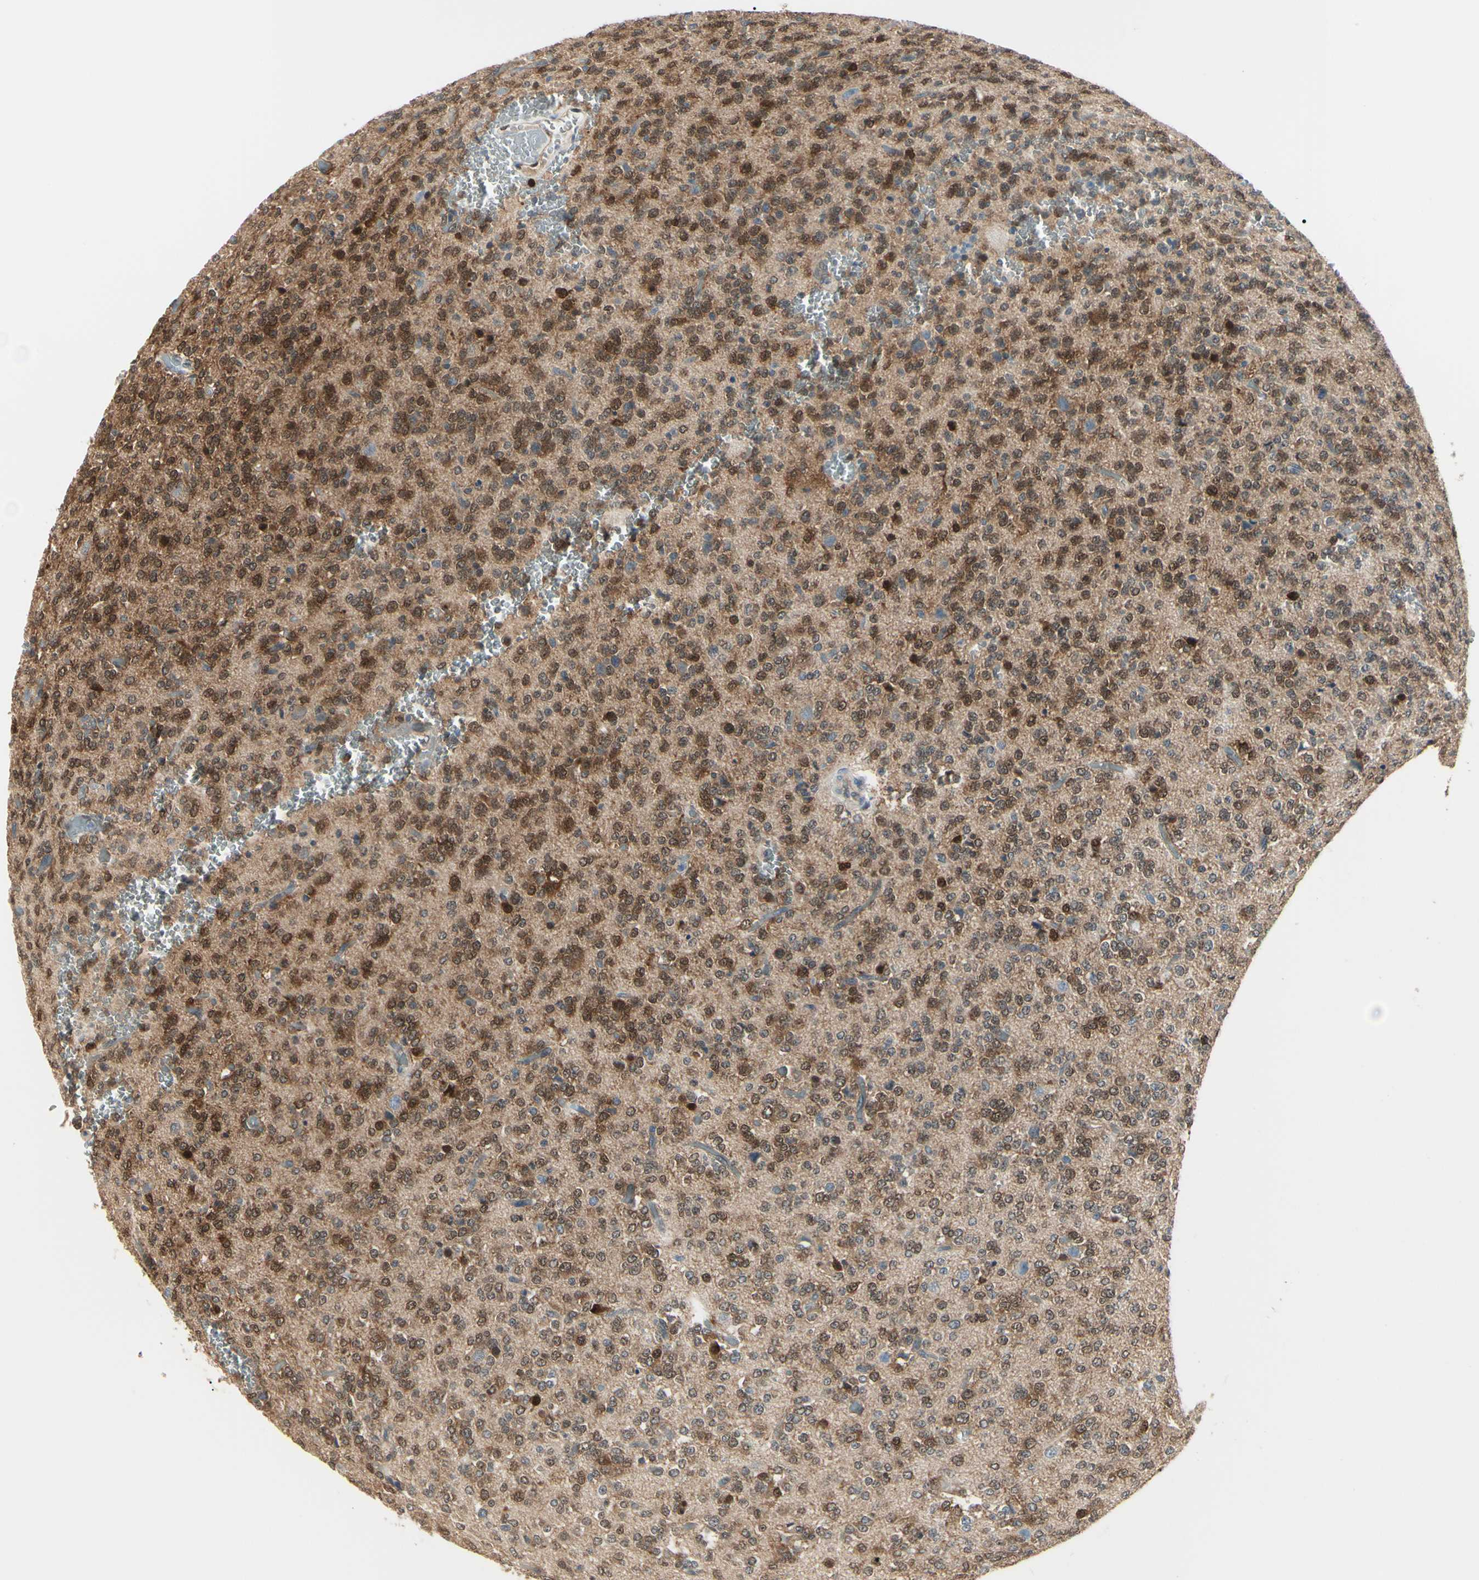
{"staining": {"intensity": "strong", "quantity": "25%-75%", "location": "cytoplasmic/membranous,nuclear"}, "tissue": "glioma", "cell_type": "Tumor cells", "image_type": "cancer", "snomed": [{"axis": "morphology", "description": "Glioma, malignant, Low grade"}, {"axis": "topography", "description": "Brain"}], "caption": "This photomicrograph exhibits immunohistochemistry (IHC) staining of human malignant glioma (low-grade), with high strong cytoplasmic/membranous and nuclear staining in approximately 25%-75% of tumor cells.", "gene": "AKR1C3", "patient": {"sex": "male", "age": 38}}